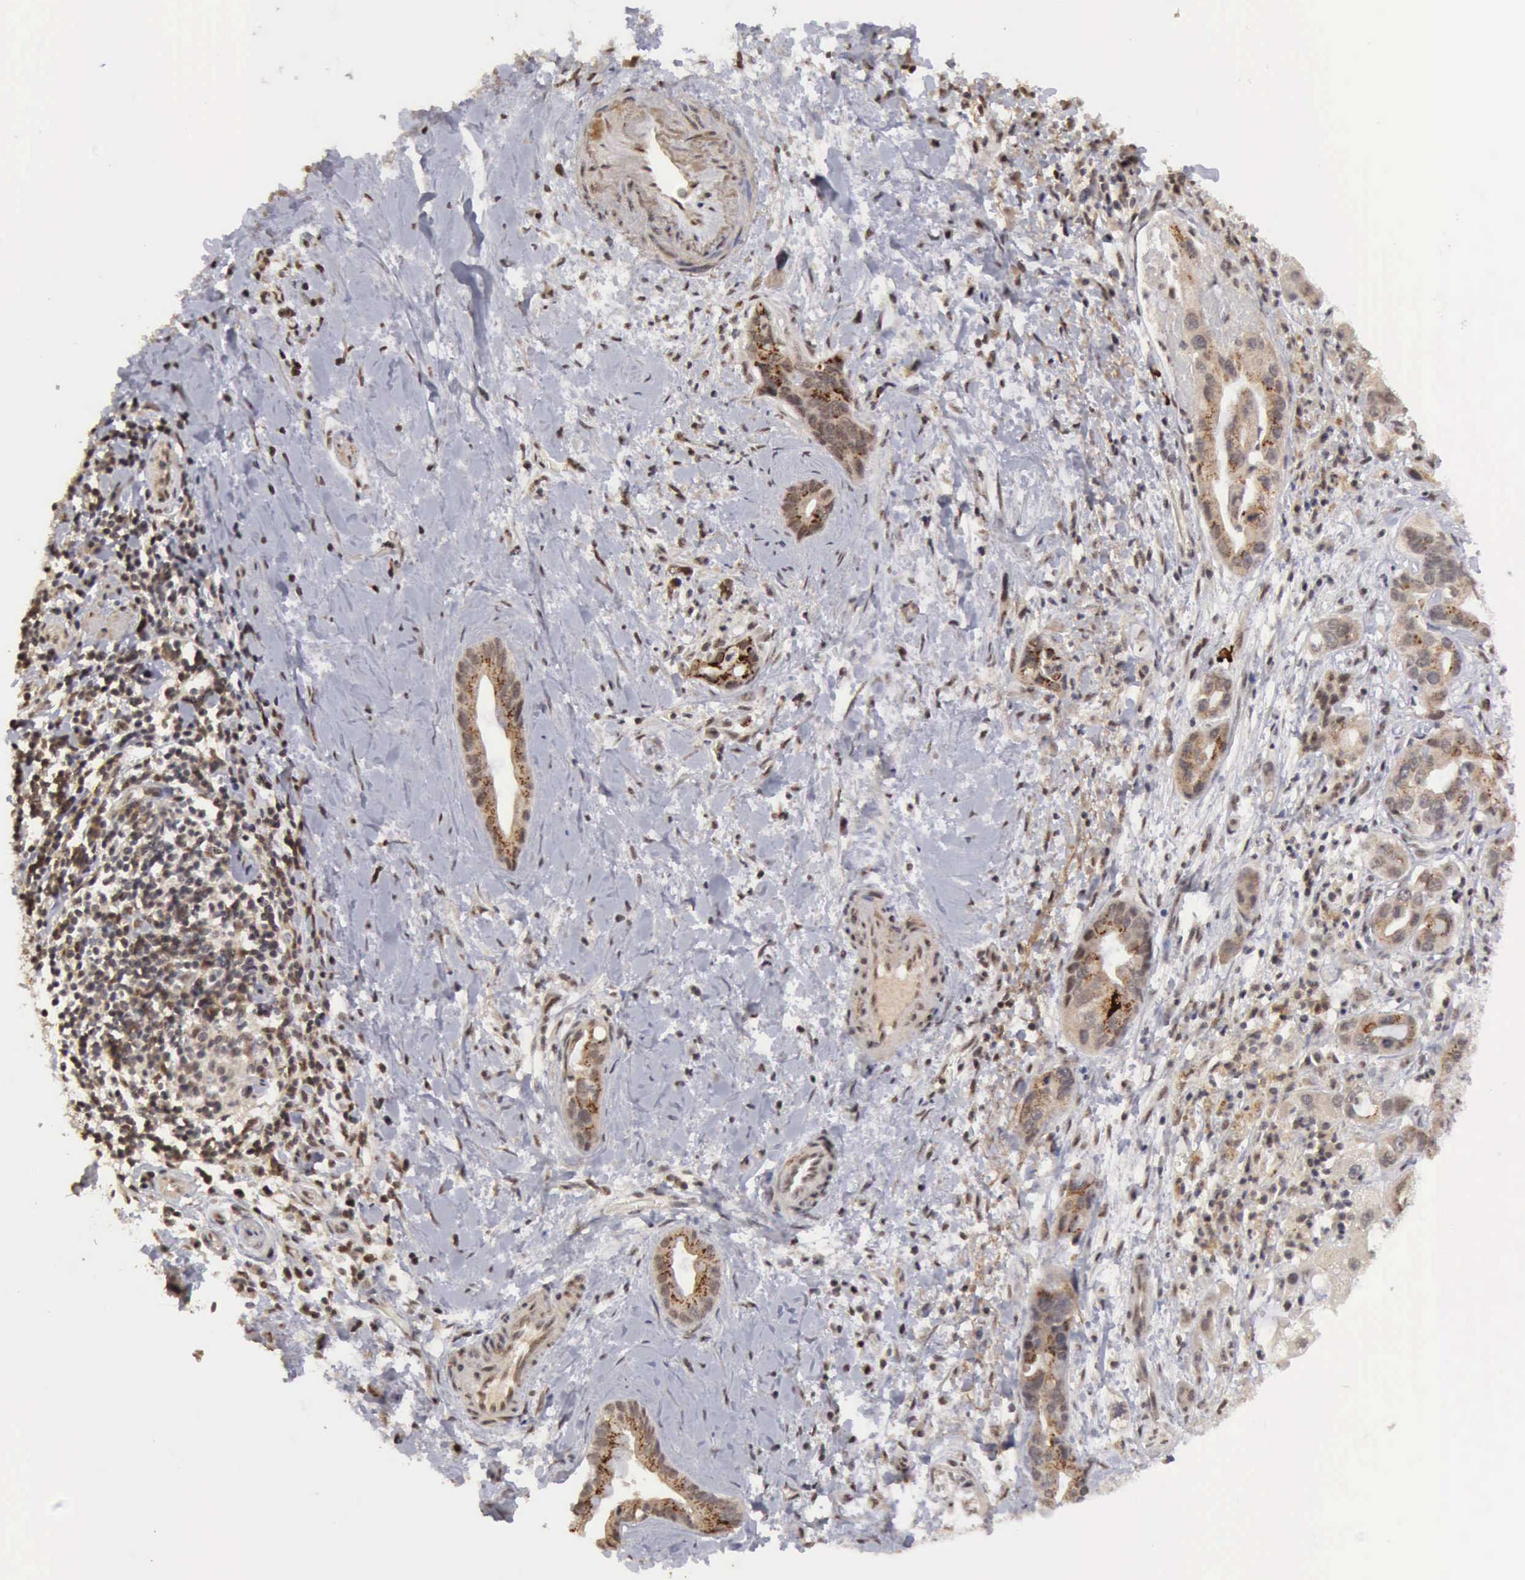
{"staining": {"intensity": "weak", "quantity": "25%-75%", "location": "cytoplasmic/membranous"}, "tissue": "liver cancer", "cell_type": "Tumor cells", "image_type": "cancer", "snomed": [{"axis": "morphology", "description": "Cholangiocarcinoma"}, {"axis": "topography", "description": "Liver"}], "caption": "Immunohistochemistry (IHC) image of neoplastic tissue: liver cholangiocarcinoma stained using IHC demonstrates low levels of weak protein expression localized specifically in the cytoplasmic/membranous of tumor cells, appearing as a cytoplasmic/membranous brown color.", "gene": "CDKN2A", "patient": {"sex": "female", "age": 65}}